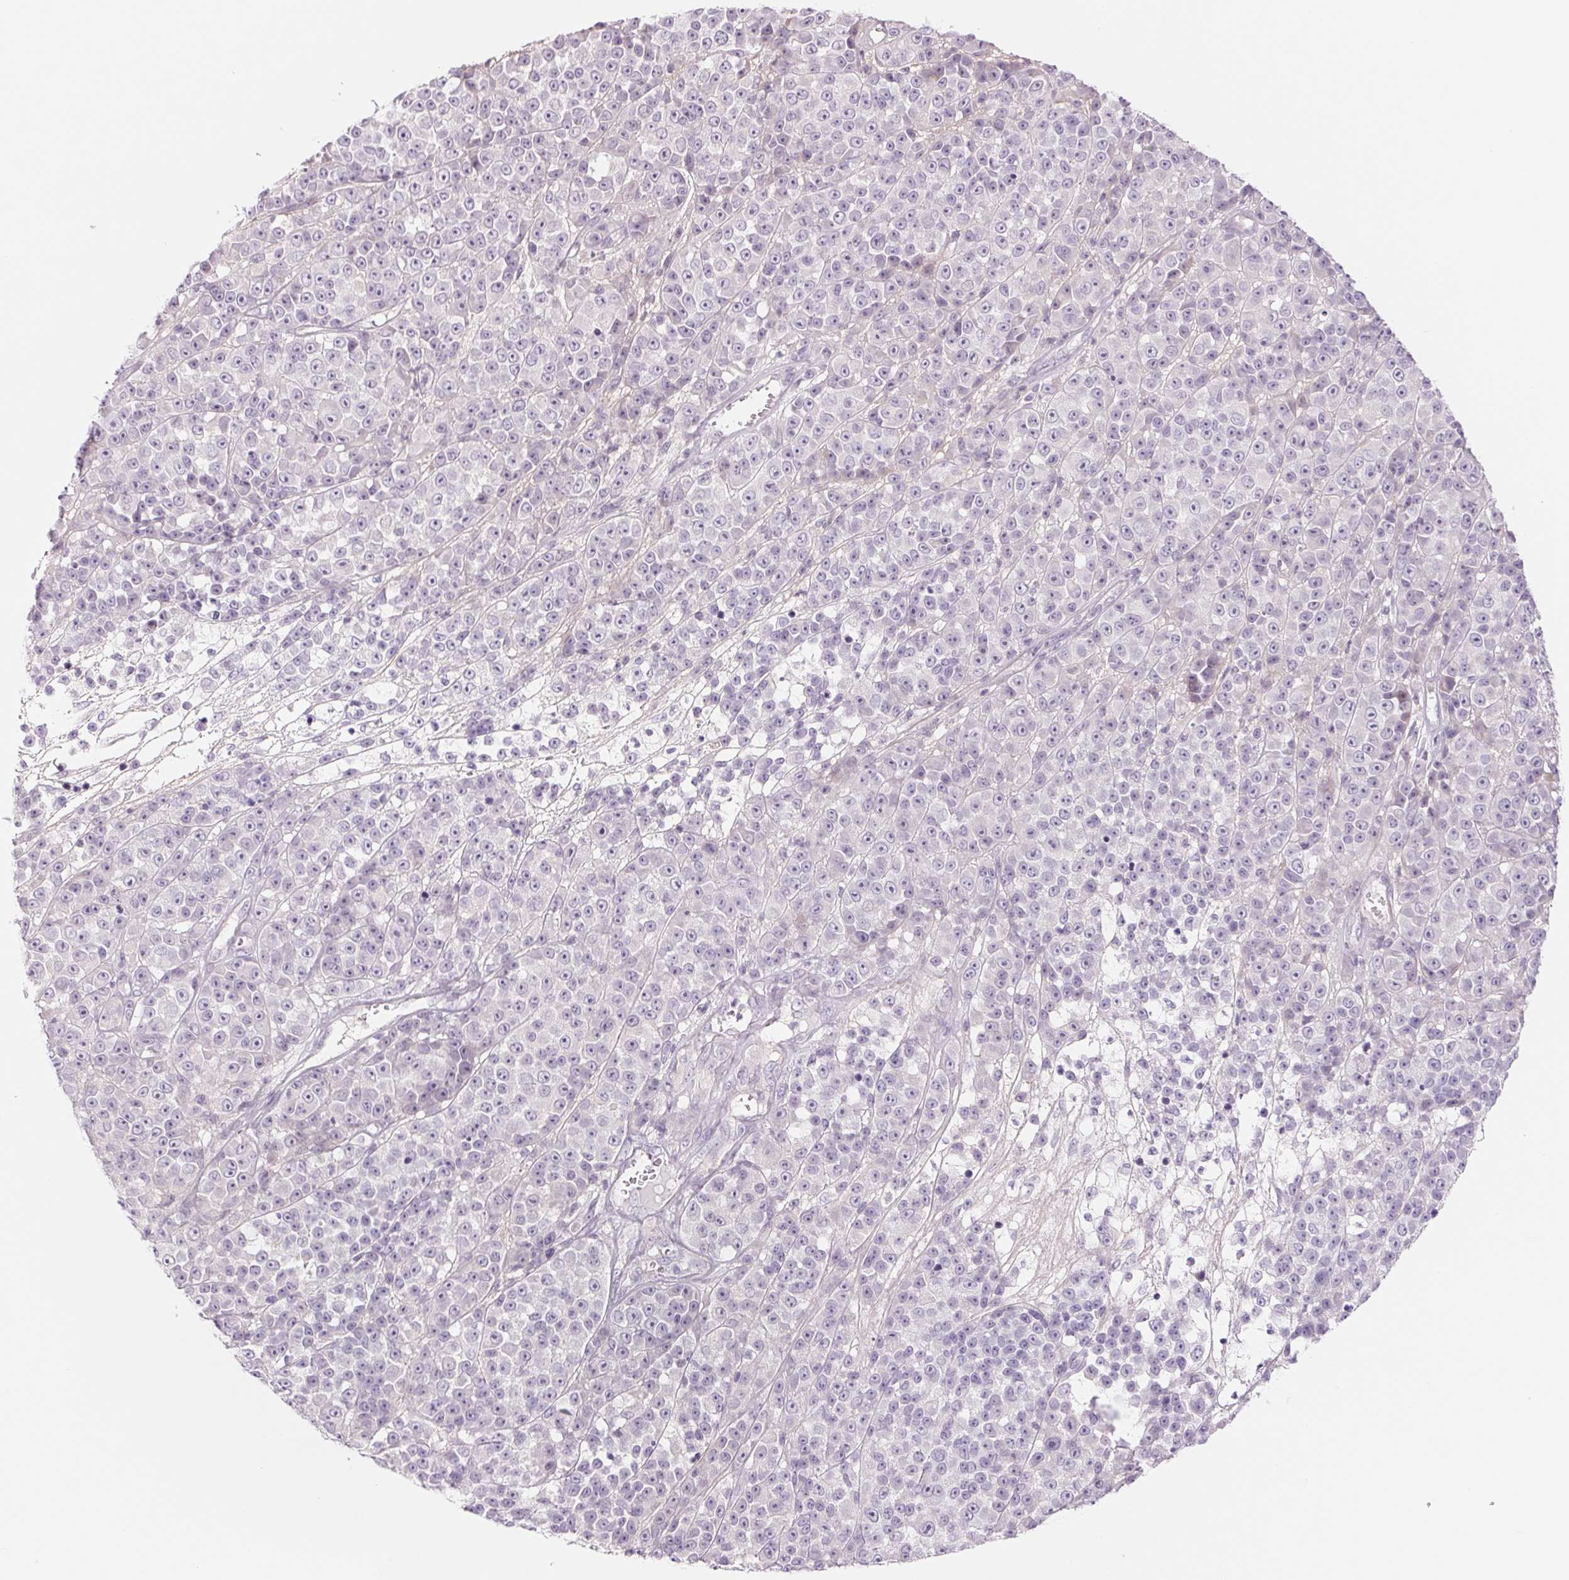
{"staining": {"intensity": "negative", "quantity": "none", "location": "none"}, "tissue": "melanoma", "cell_type": "Tumor cells", "image_type": "cancer", "snomed": [{"axis": "morphology", "description": "Malignant melanoma, NOS"}, {"axis": "topography", "description": "Skin"}, {"axis": "topography", "description": "Skin of back"}], "caption": "Immunohistochemistry histopathology image of neoplastic tissue: malignant melanoma stained with DAB shows no significant protein expression in tumor cells.", "gene": "CCDC168", "patient": {"sex": "male", "age": 91}}